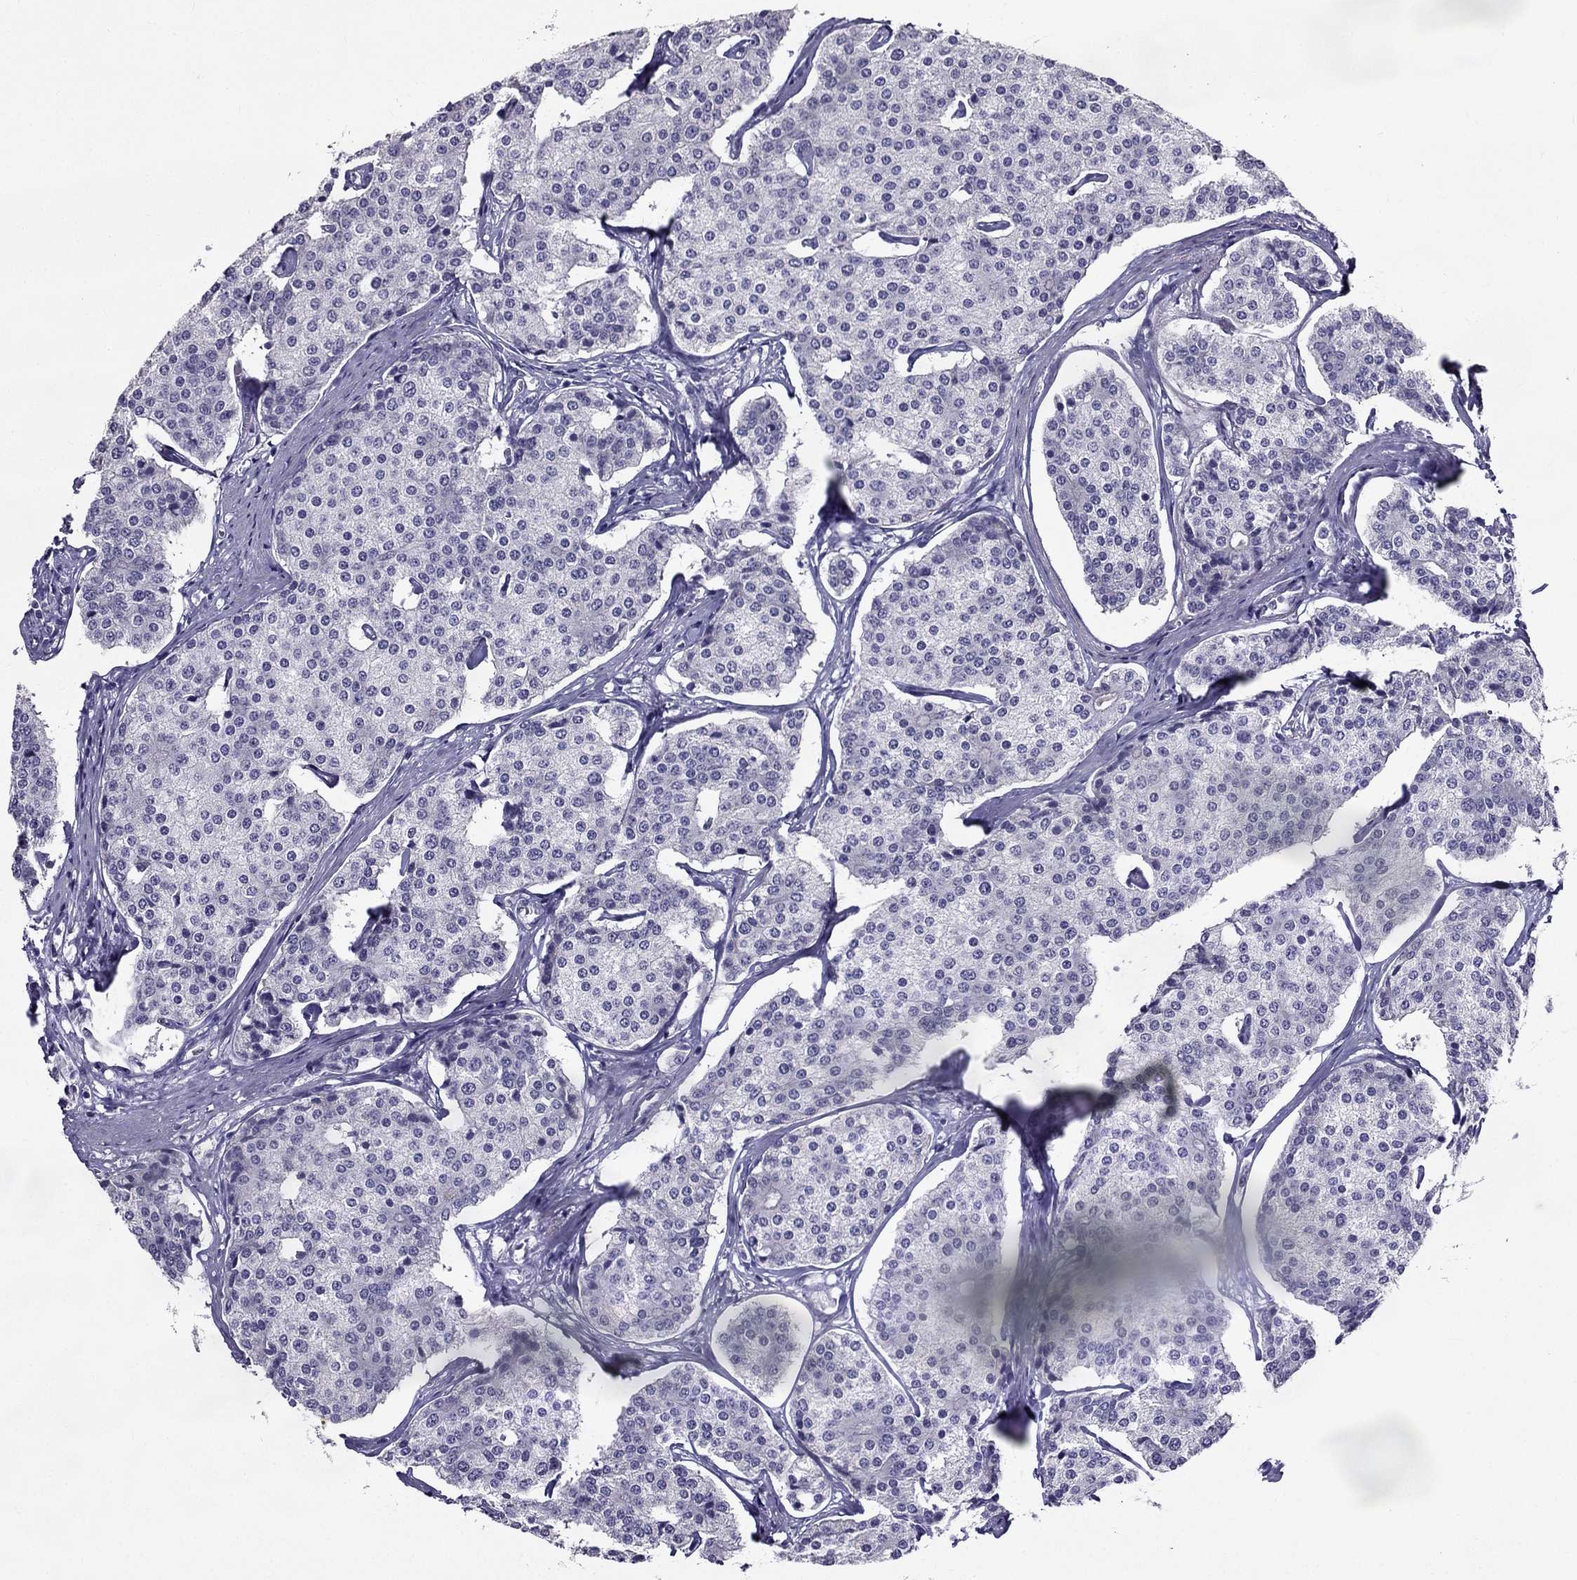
{"staining": {"intensity": "negative", "quantity": "none", "location": "none"}, "tissue": "carcinoid", "cell_type": "Tumor cells", "image_type": "cancer", "snomed": [{"axis": "morphology", "description": "Carcinoid, malignant, NOS"}, {"axis": "topography", "description": "Small intestine"}], "caption": "Immunohistochemical staining of carcinoid (malignant) displays no significant staining in tumor cells.", "gene": "DUSP15", "patient": {"sex": "female", "age": 65}}